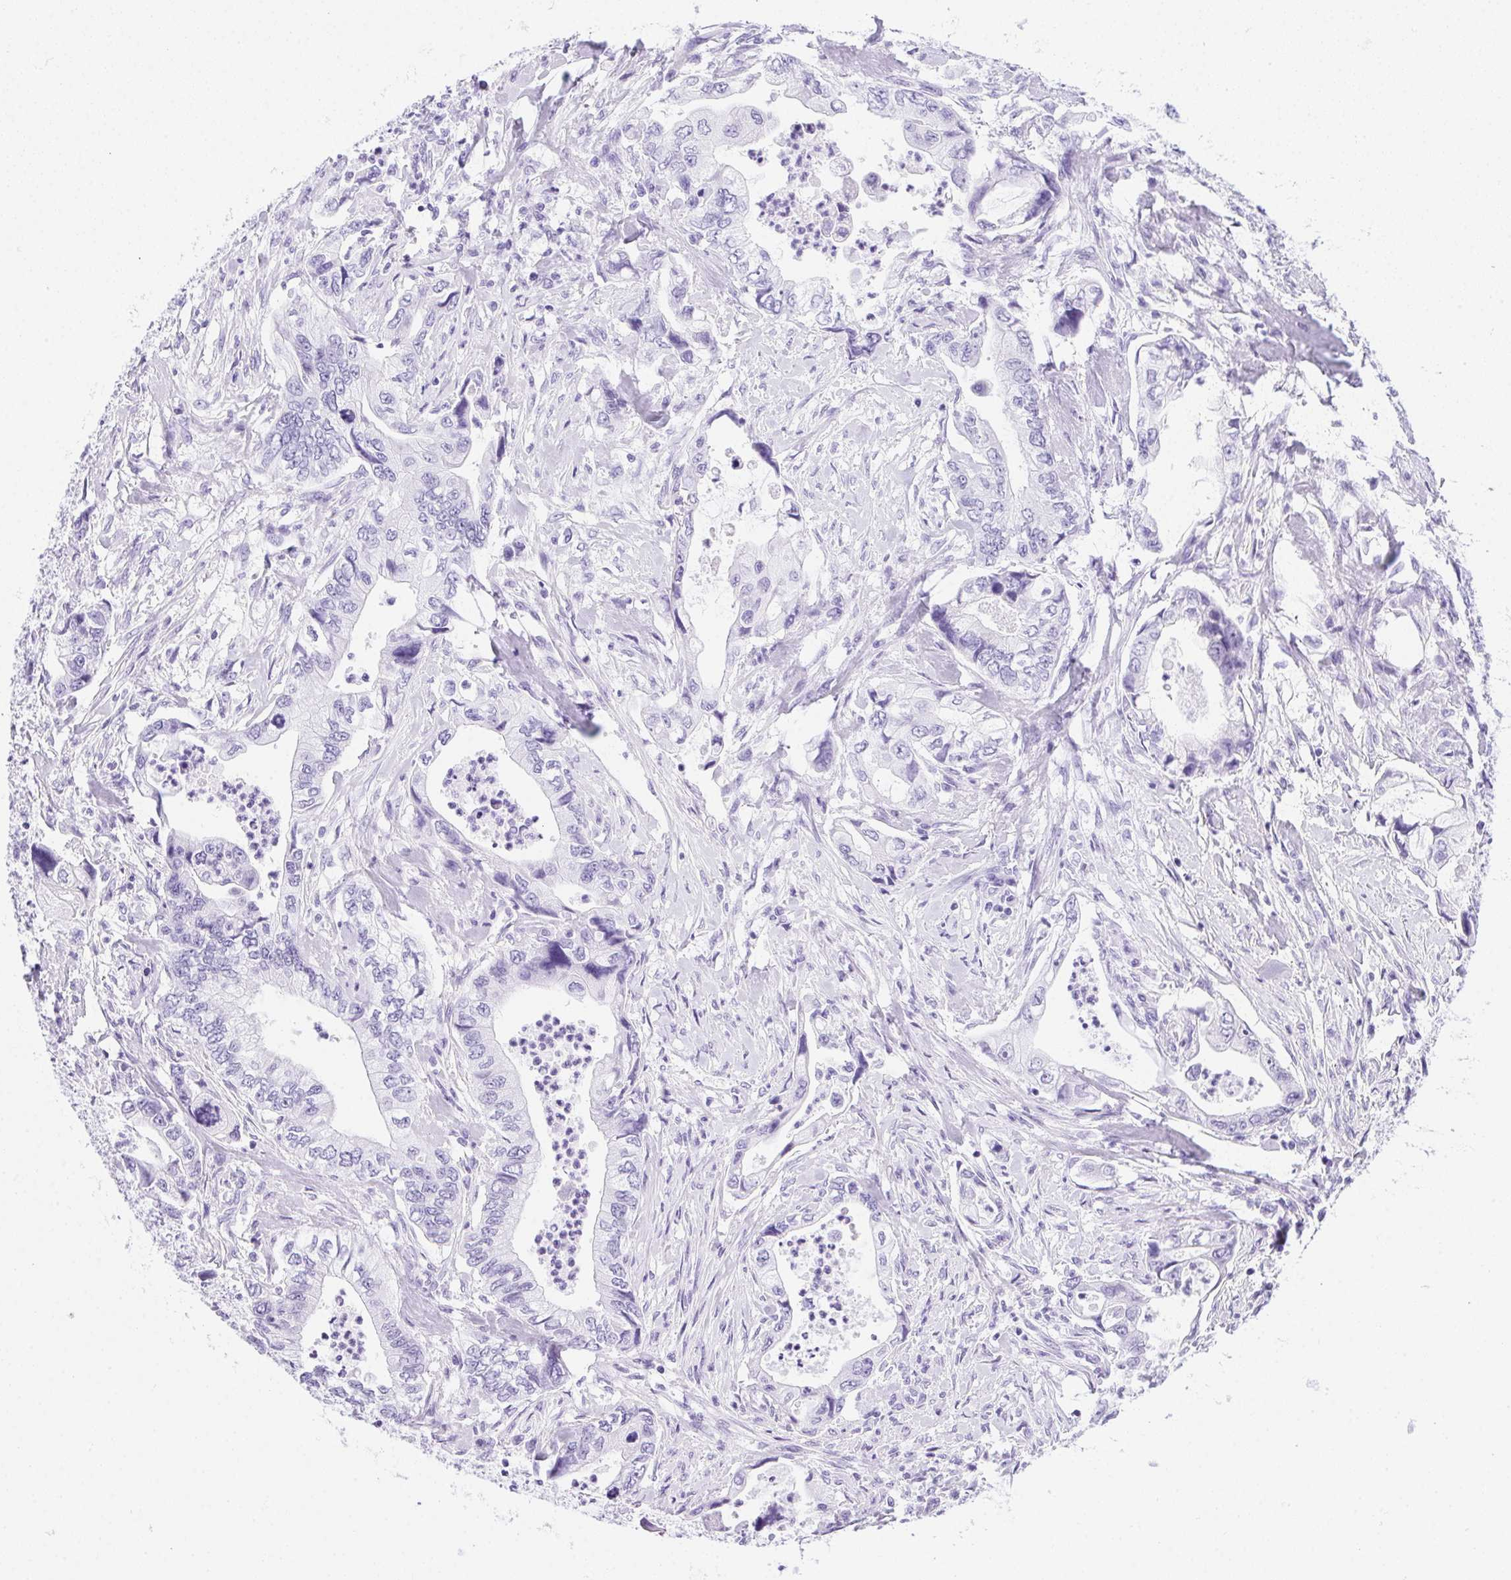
{"staining": {"intensity": "negative", "quantity": "none", "location": "none"}, "tissue": "stomach cancer", "cell_type": "Tumor cells", "image_type": "cancer", "snomed": [{"axis": "morphology", "description": "Adenocarcinoma, NOS"}, {"axis": "topography", "description": "Pancreas"}, {"axis": "topography", "description": "Stomach, upper"}], "caption": "Tumor cells show no significant protein expression in stomach cancer (adenocarcinoma).", "gene": "SPACA5B", "patient": {"sex": "male", "age": 77}}